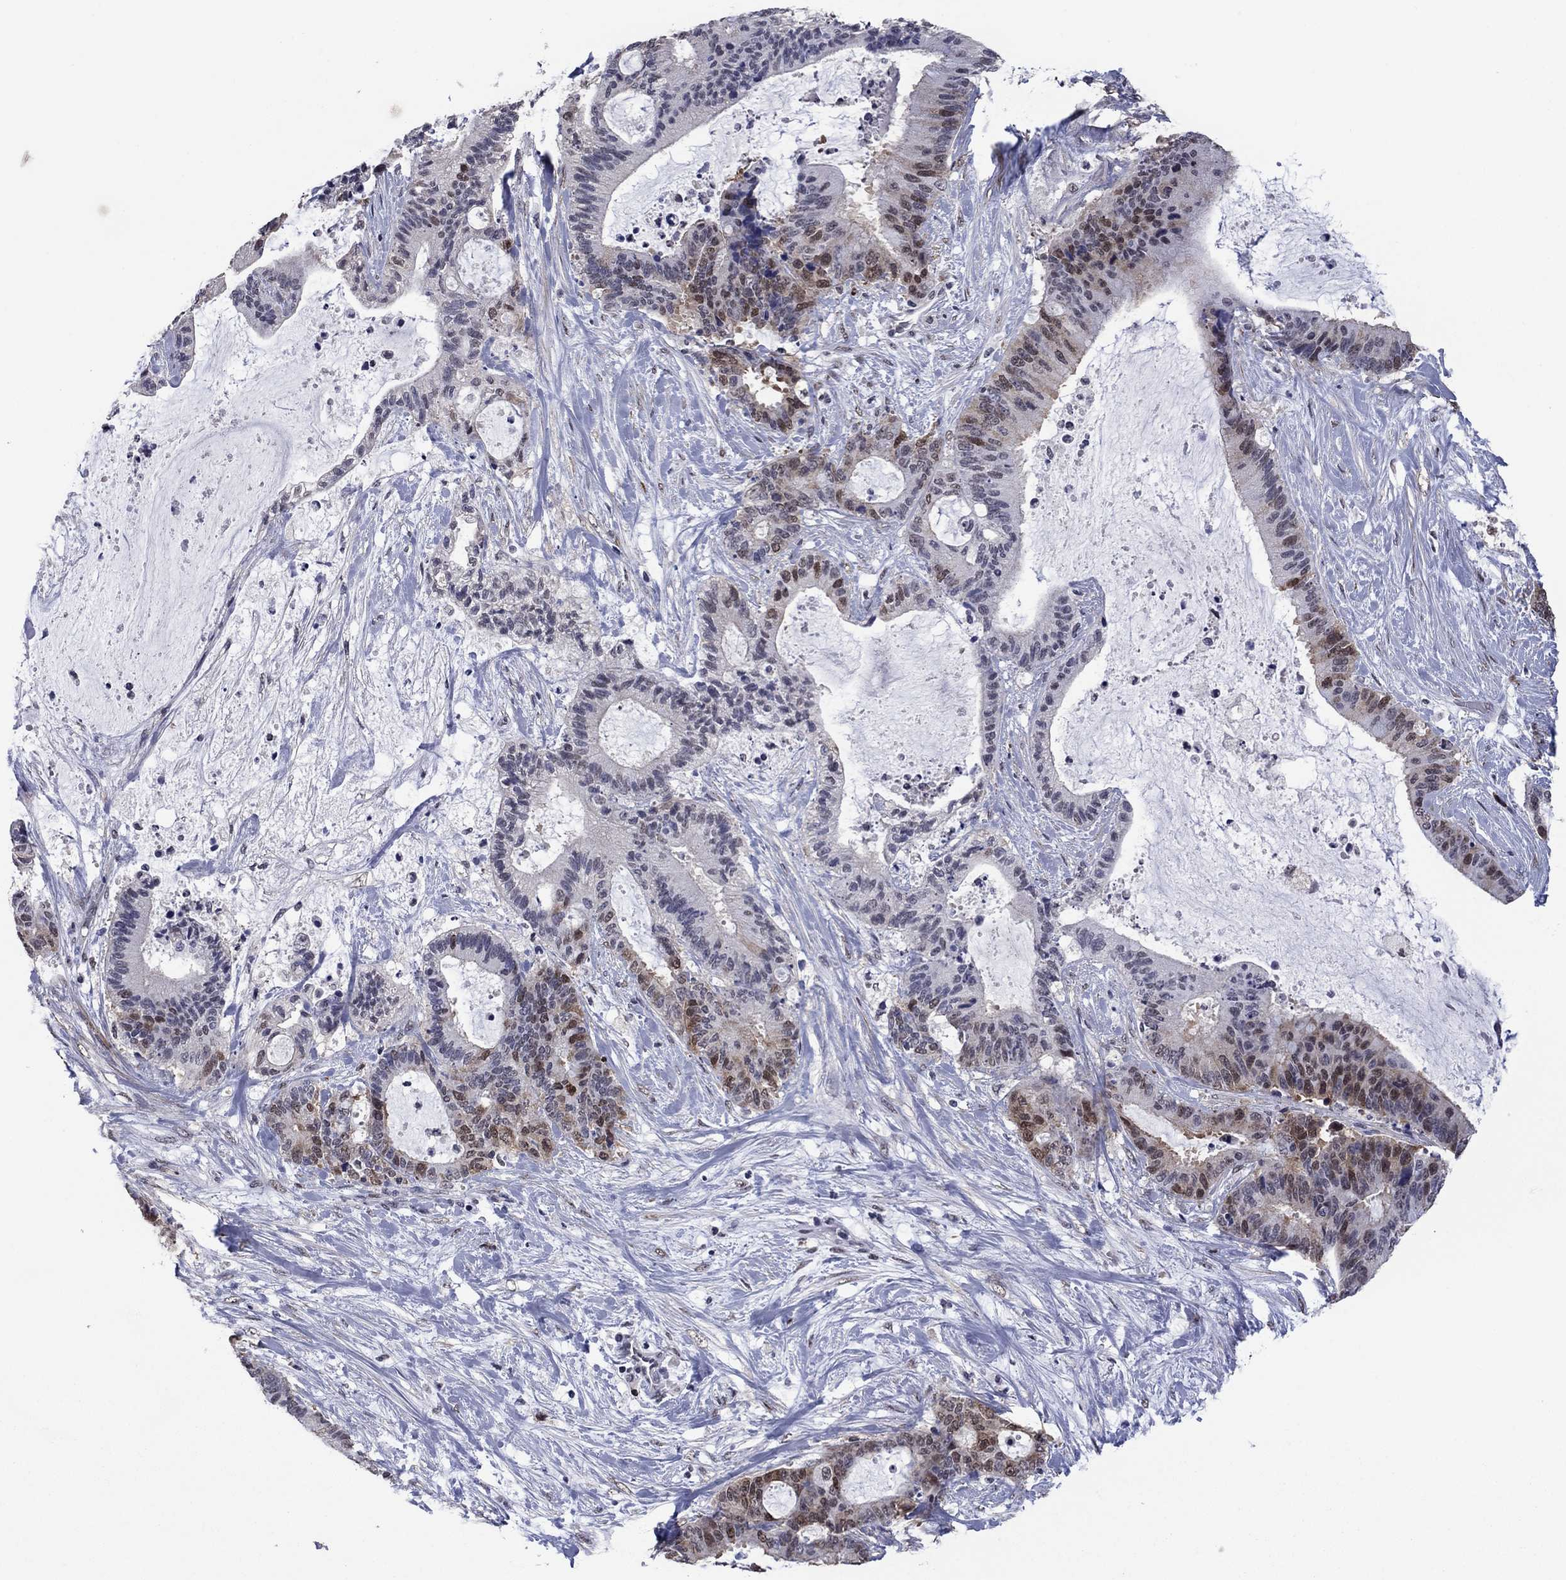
{"staining": {"intensity": "moderate", "quantity": "<25%", "location": "nuclear"}, "tissue": "liver cancer", "cell_type": "Tumor cells", "image_type": "cancer", "snomed": [{"axis": "morphology", "description": "Cholangiocarcinoma"}, {"axis": "topography", "description": "Liver"}], "caption": "This micrograph displays liver cholangiocarcinoma stained with immunohistochemistry (IHC) to label a protein in brown. The nuclear of tumor cells show moderate positivity for the protein. Nuclei are counter-stained blue.", "gene": "TYMS", "patient": {"sex": "female", "age": 73}}